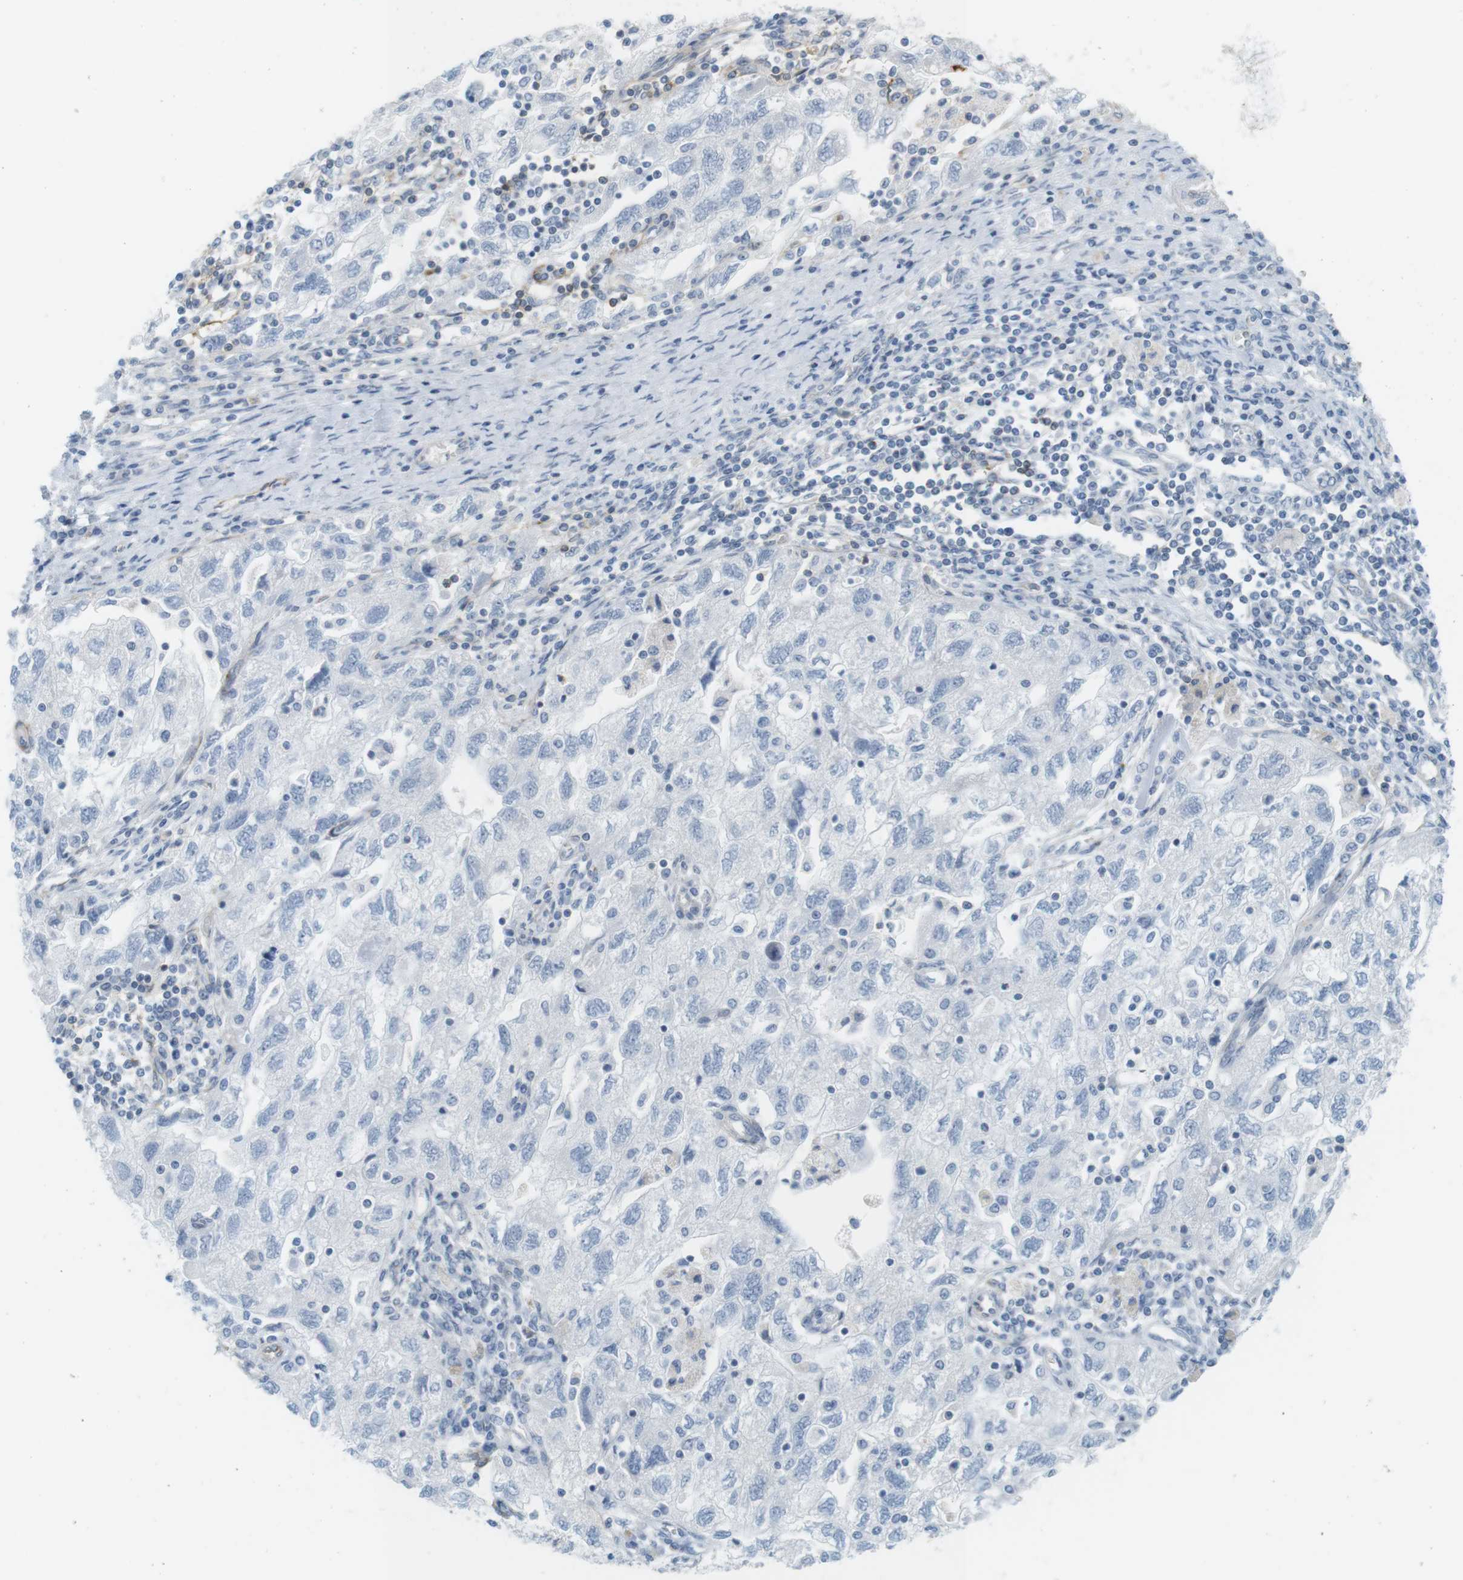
{"staining": {"intensity": "negative", "quantity": "none", "location": "none"}, "tissue": "ovarian cancer", "cell_type": "Tumor cells", "image_type": "cancer", "snomed": [{"axis": "morphology", "description": "Carcinoma, NOS"}, {"axis": "morphology", "description": "Cystadenocarcinoma, serous, NOS"}, {"axis": "topography", "description": "Ovary"}], "caption": "Tumor cells show no significant protein expression in ovarian carcinoma.", "gene": "F2R", "patient": {"sex": "female", "age": 69}}